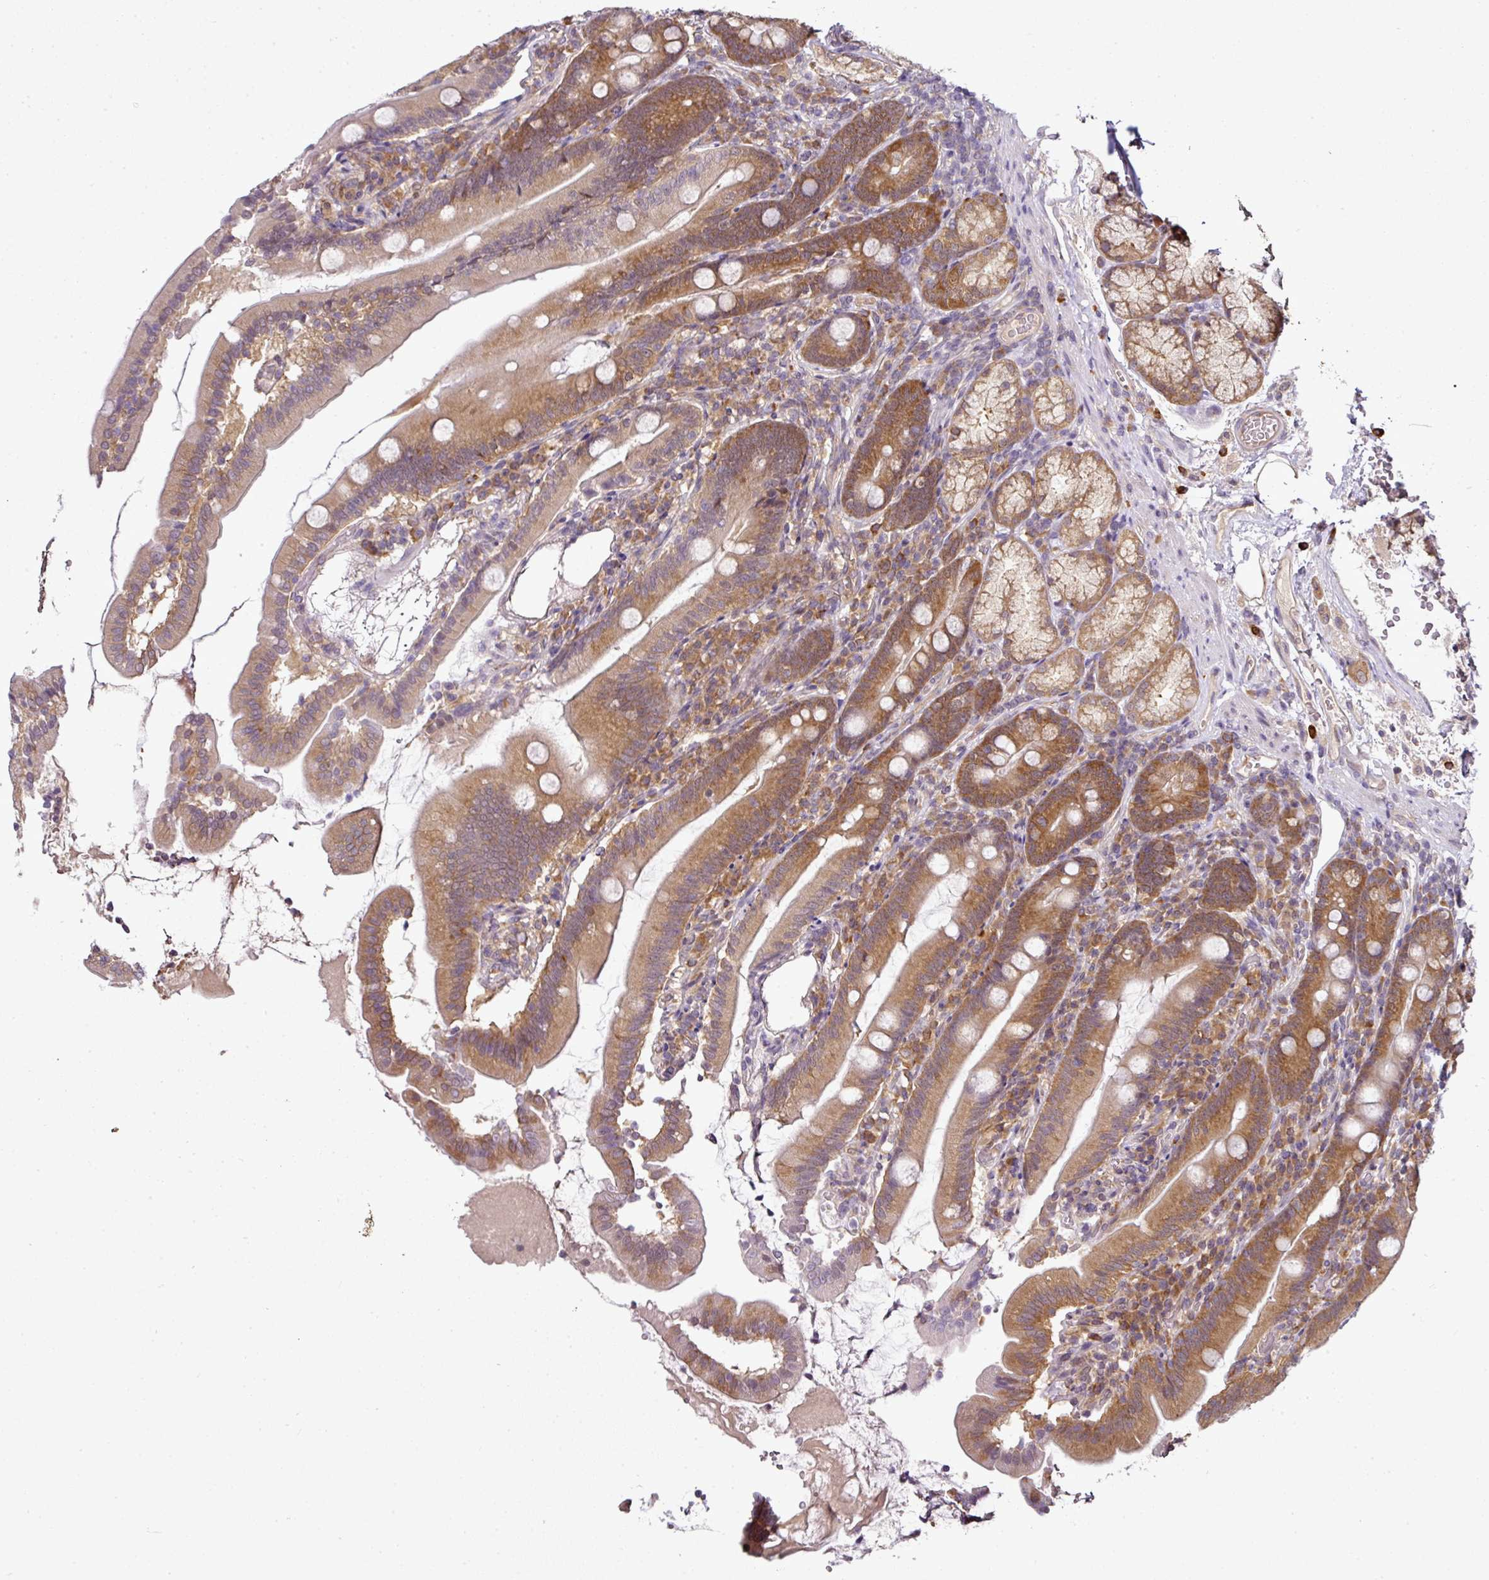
{"staining": {"intensity": "moderate", "quantity": ">75%", "location": "cytoplasmic/membranous"}, "tissue": "duodenum", "cell_type": "Glandular cells", "image_type": "normal", "snomed": [{"axis": "morphology", "description": "Normal tissue, NOS"}, {"axis": "topography", "description": "Duodenum"}], "caption": "Glandular cells display medium levels of moderate cytoplasmic/membranous positivity in approximately >75% of cells in normal human duodenum. The staining was performed using DAB (3,3'-diaminobenzidine), with brown indicating positive protein expression. Nuclei are stained blue with hematoxylin.", "gene": "RBM14", "patient": {"sex": "female", "age": 67}}